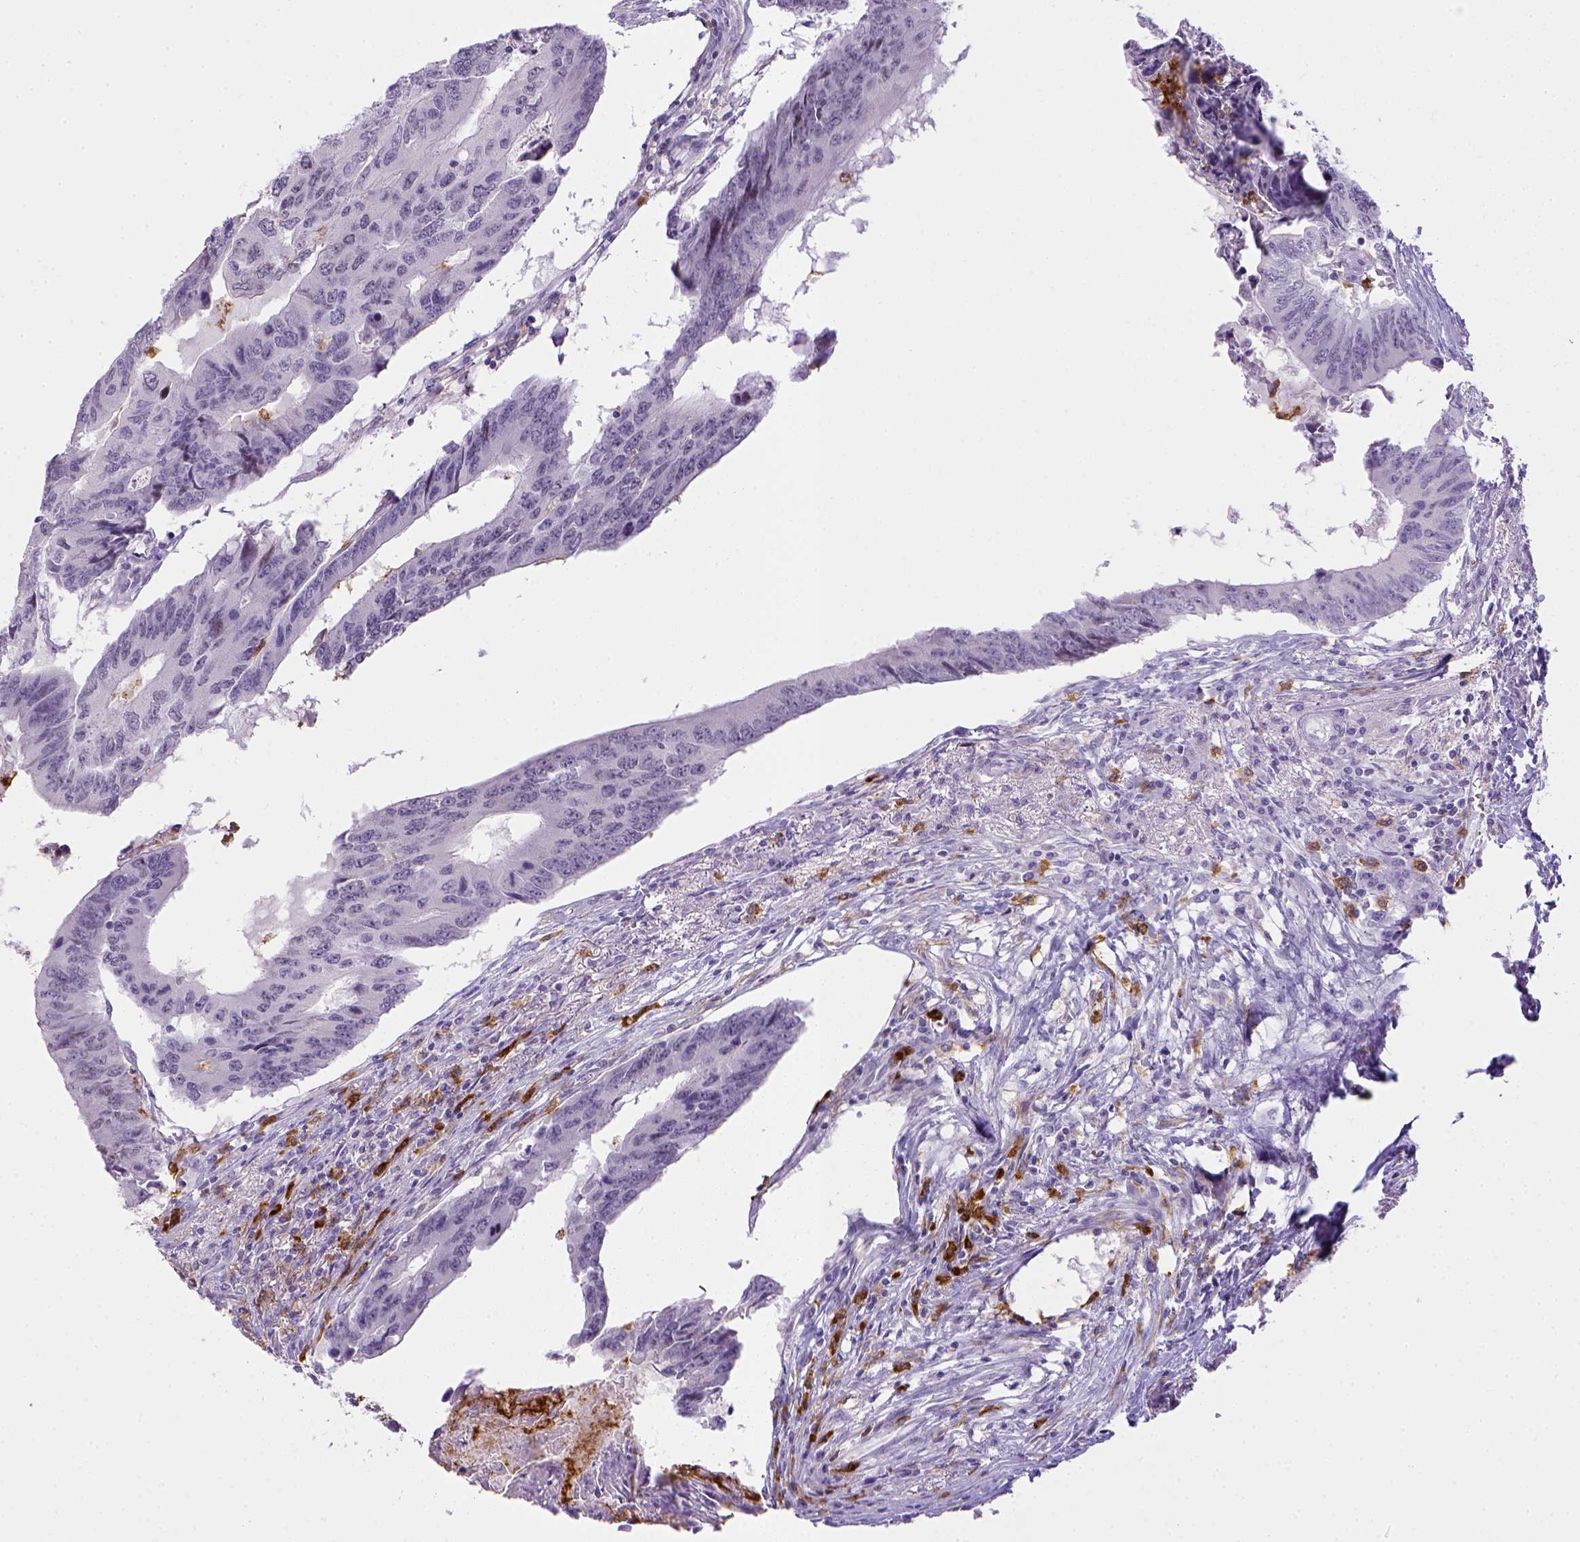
{"staining": {"intensity": "negative", "quantity": "none", "location": "none"}, "tissue": "colorectal cancer", "cell_type": "Tumor cells", "image_type": "cancer", "snomed": [{"axis": "morphology", "description": "Adenocarcinoma, NOS"}, {"axis": "topography", "description": "Colon"}], "caption": "Protein analysis of colorectal cancer displays no significant expression in tumor cells.", "gene": "ITGAM", "patient": {"sex": "male", "age": 53}}